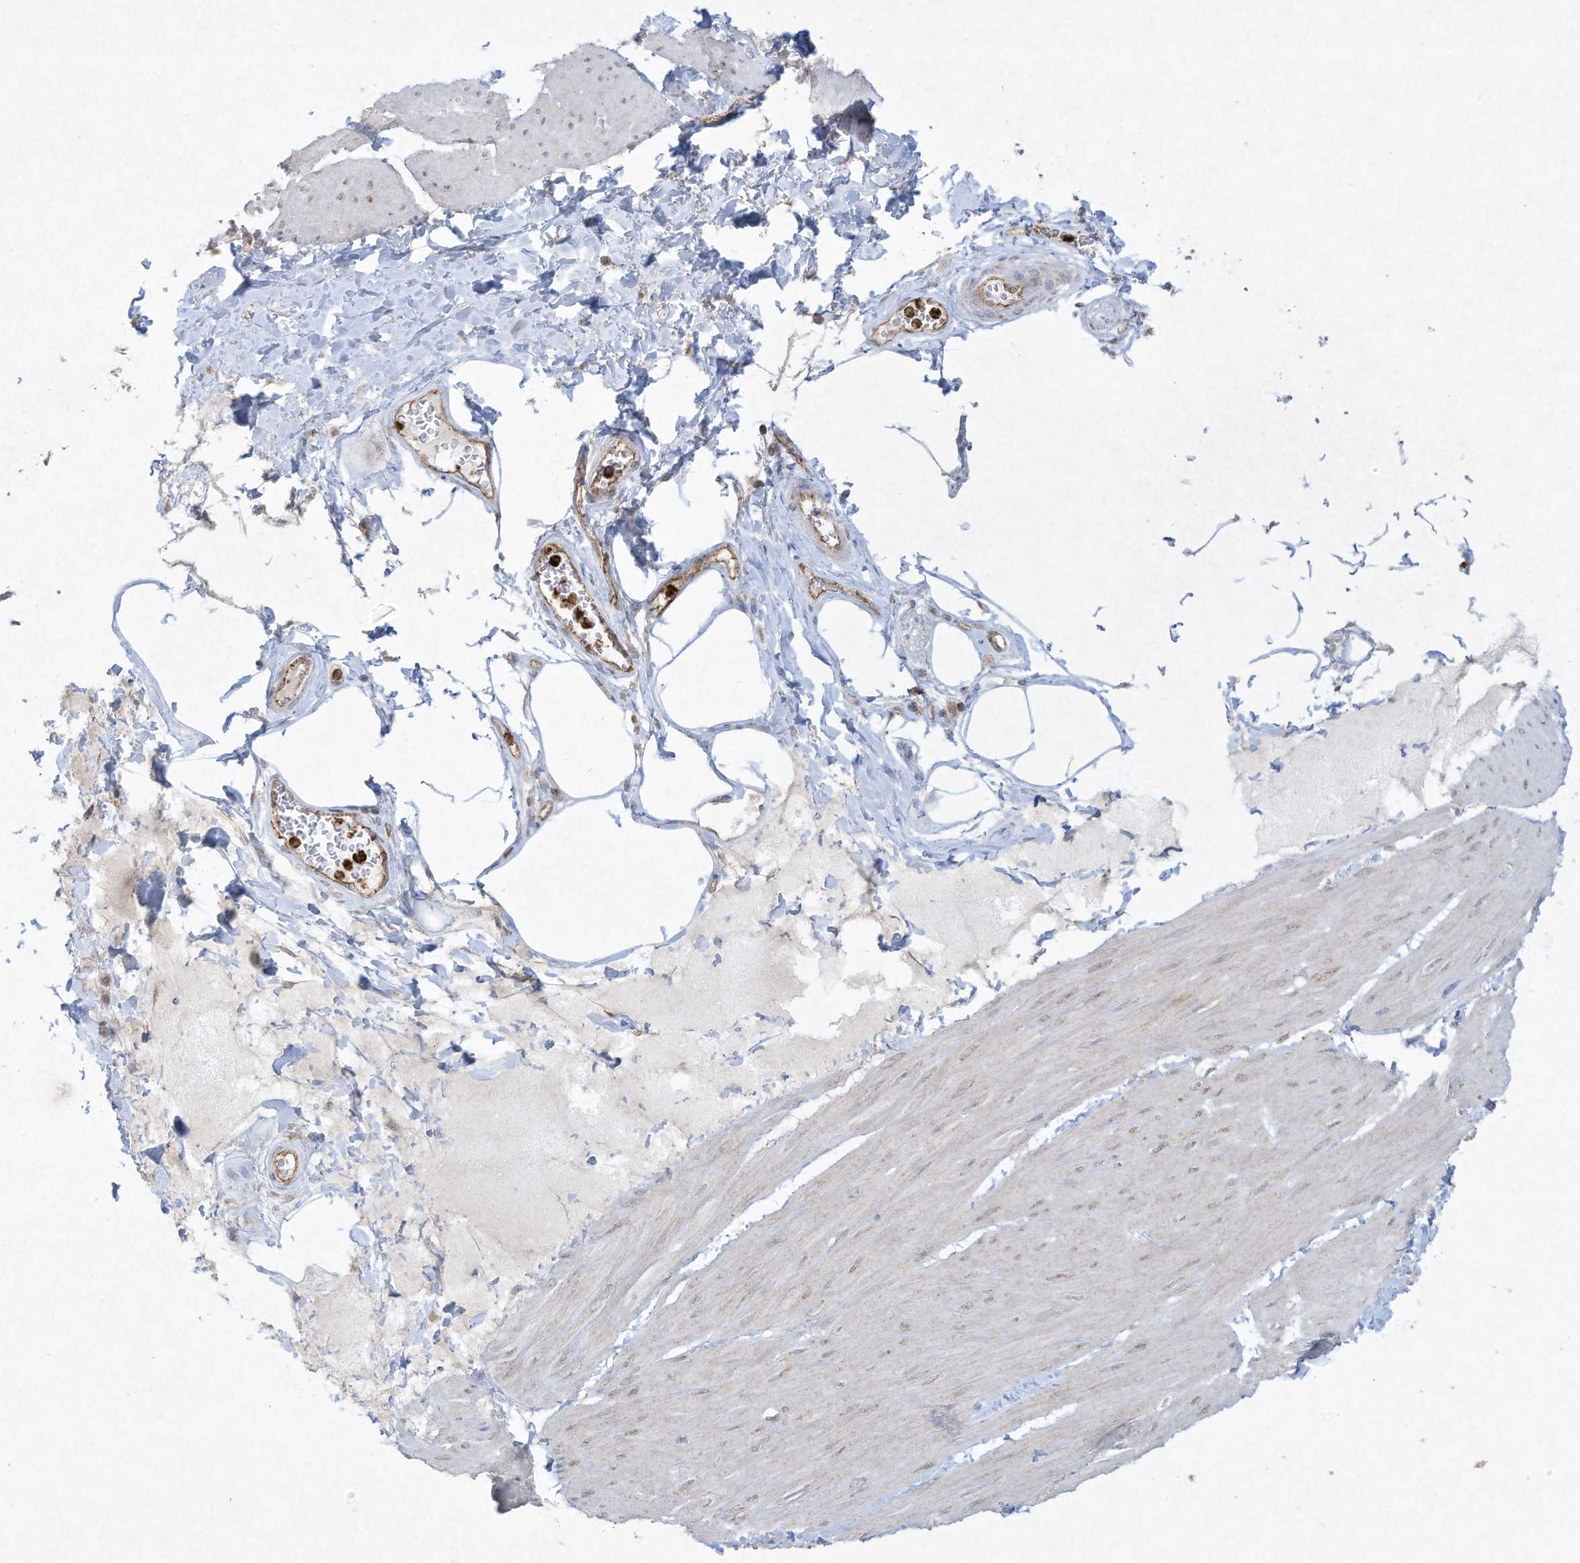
{"staining": {"intensity": "weak", "quantity": "<25%", "location": "nuclear"}, "tissue": "smooth muscle", "cell_type": "Smooth muscle cells", "image_type": "normal", "snomed": [{"axis": "morphology", "description": "Urothelial carcinoma, High grade"}, {"axis": "topography", "description": "Urinary bladder"}], "caption": "Human smooth muscle stained for a protein using IHC demonstrates no positivity in smooth muscle cells.", "gene": "CHRNA4", "patient": {"sex": "male", "age": 46}}